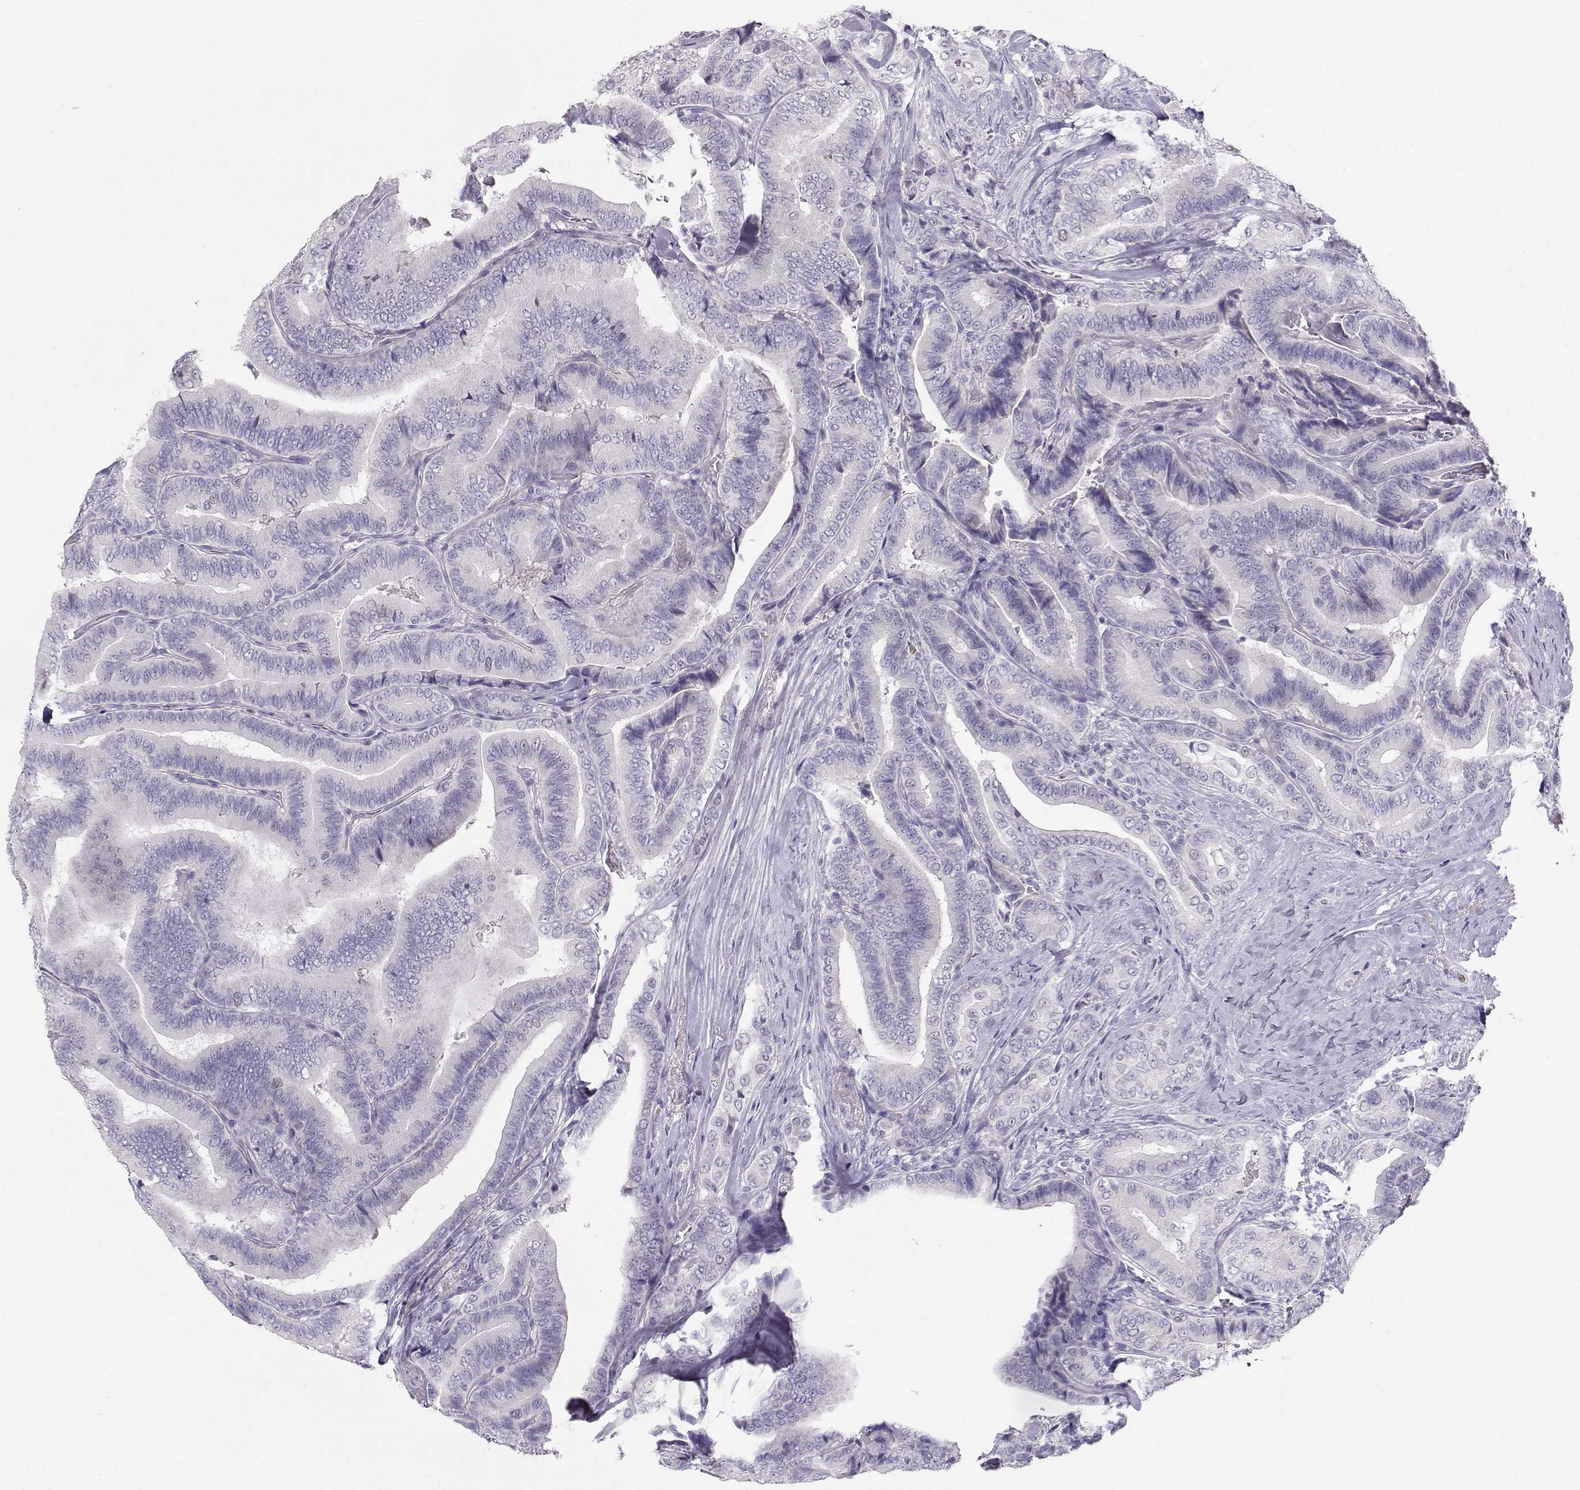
{"staining": {"intensity": "negative", "quantity": "none", "location": "none"}, "tissue": "thyroid cancer", "cell_type": "Tumor cells", "image_type": "cancer", "snomed": [{"axis": "morphology", "description": "Papillary adenocarcinoma, NOS"}, {"axis": "topography", "description": "Thyroid gland"}], "caption": "Immunohistochemical staining of thyroid cancer shows no significant positivity in tumor cells.", "gene": "OPN5", "patient": {"sex": "male", "age": 61}}